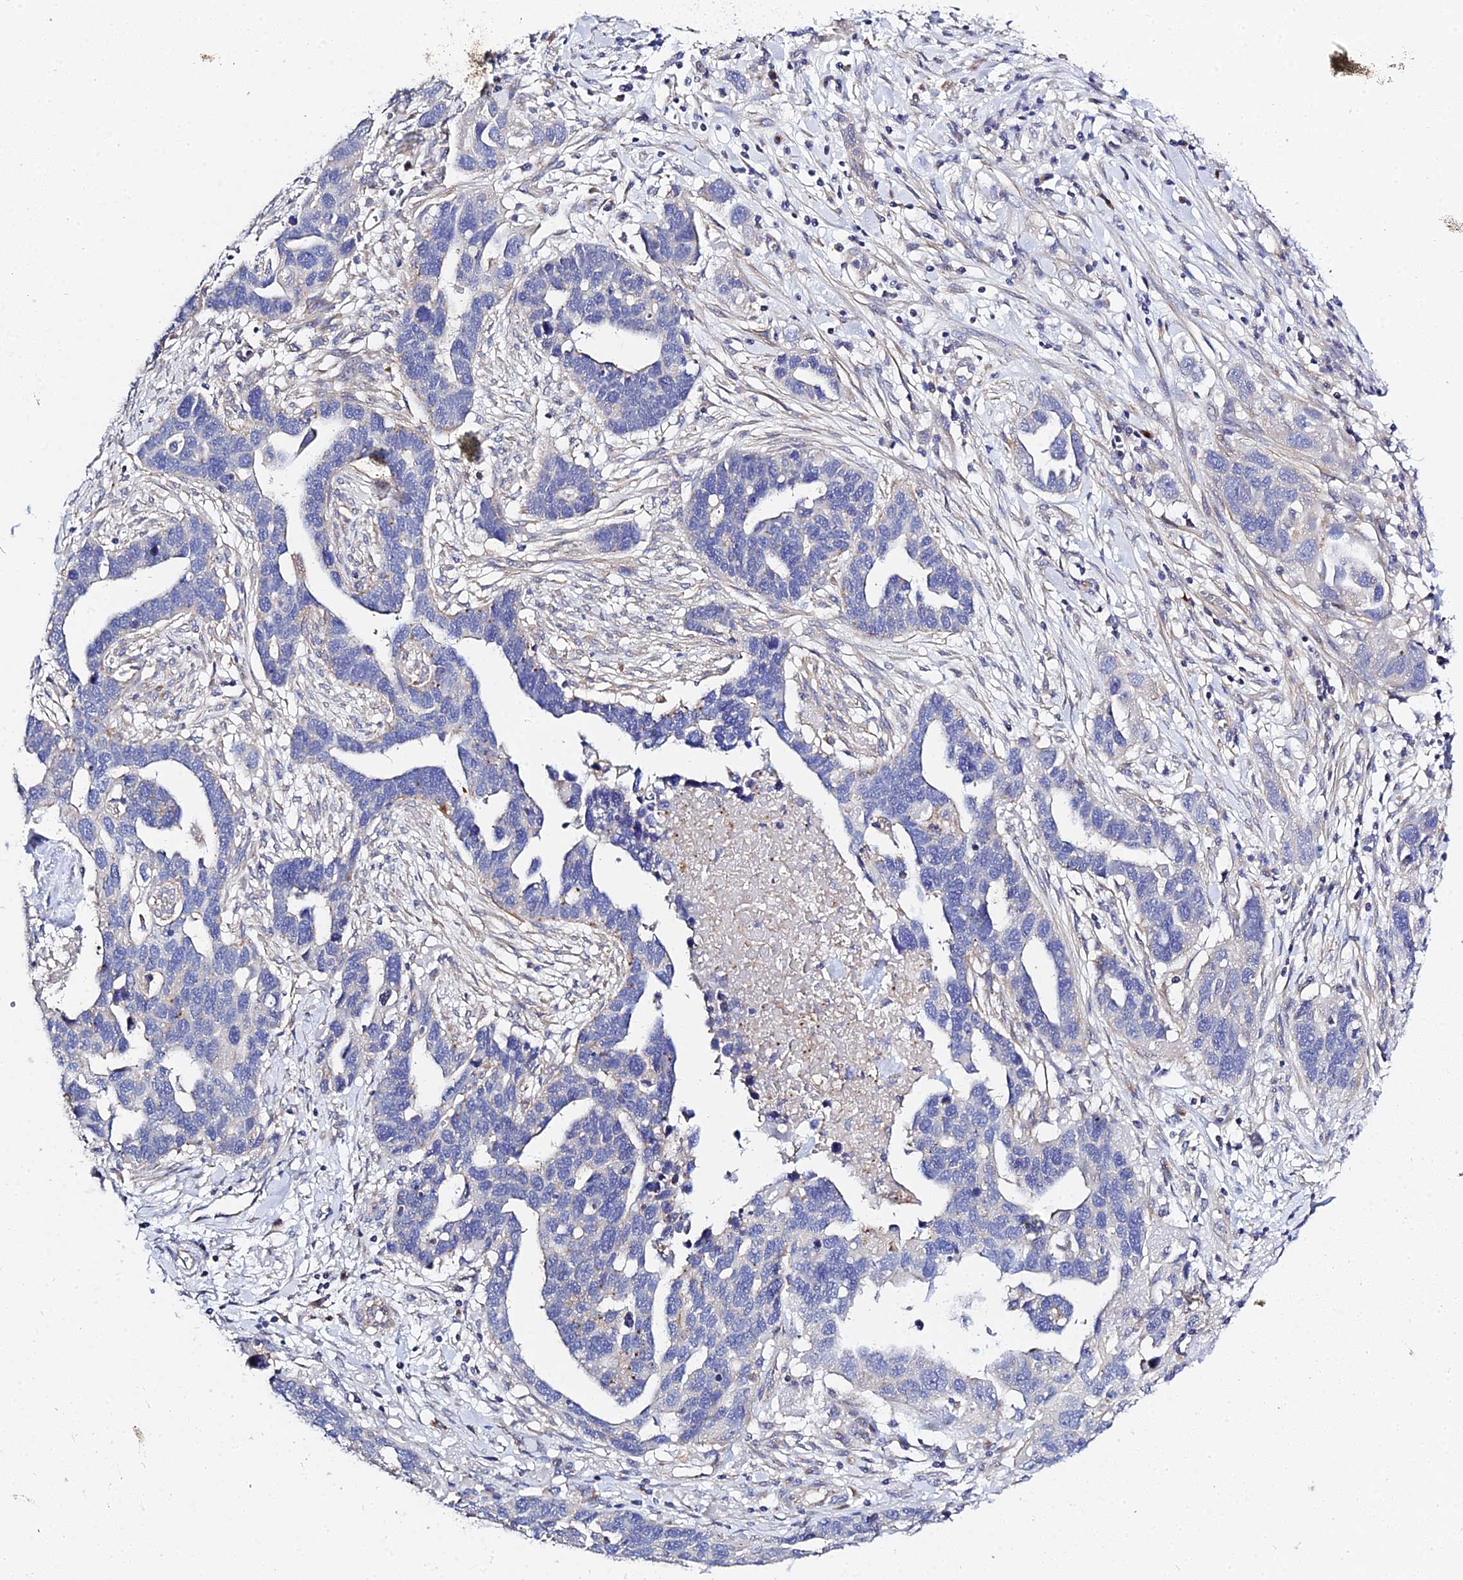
{"staining": {"intensity": "negative", "quantity": "none", "location": "none"}, "tissue": "ovarian cancer", "cell_type": "Tumor cells", "image_type": "cancer", "snomed": [{"axis": "morphology", "description": "Cystadenocarcinoma, serous, NOS"}, {"axis": "topography", "description": "Ovary"}], "caption": "This is a micrograph of immunohistochemistry (IHC) staining of ovarian cancer (serous cystadenocarcinoma), which shows no staining in tumor cells. (Stains: DAB (3,3'-diaminobenzidine) immunohistochemistry (IHC) with hematoxylin counter stain, Microscopy: brightfield microscopy at high magnification).", "gene": "APOBEC3H", "patient": {"sex": "female", "age": 54}}